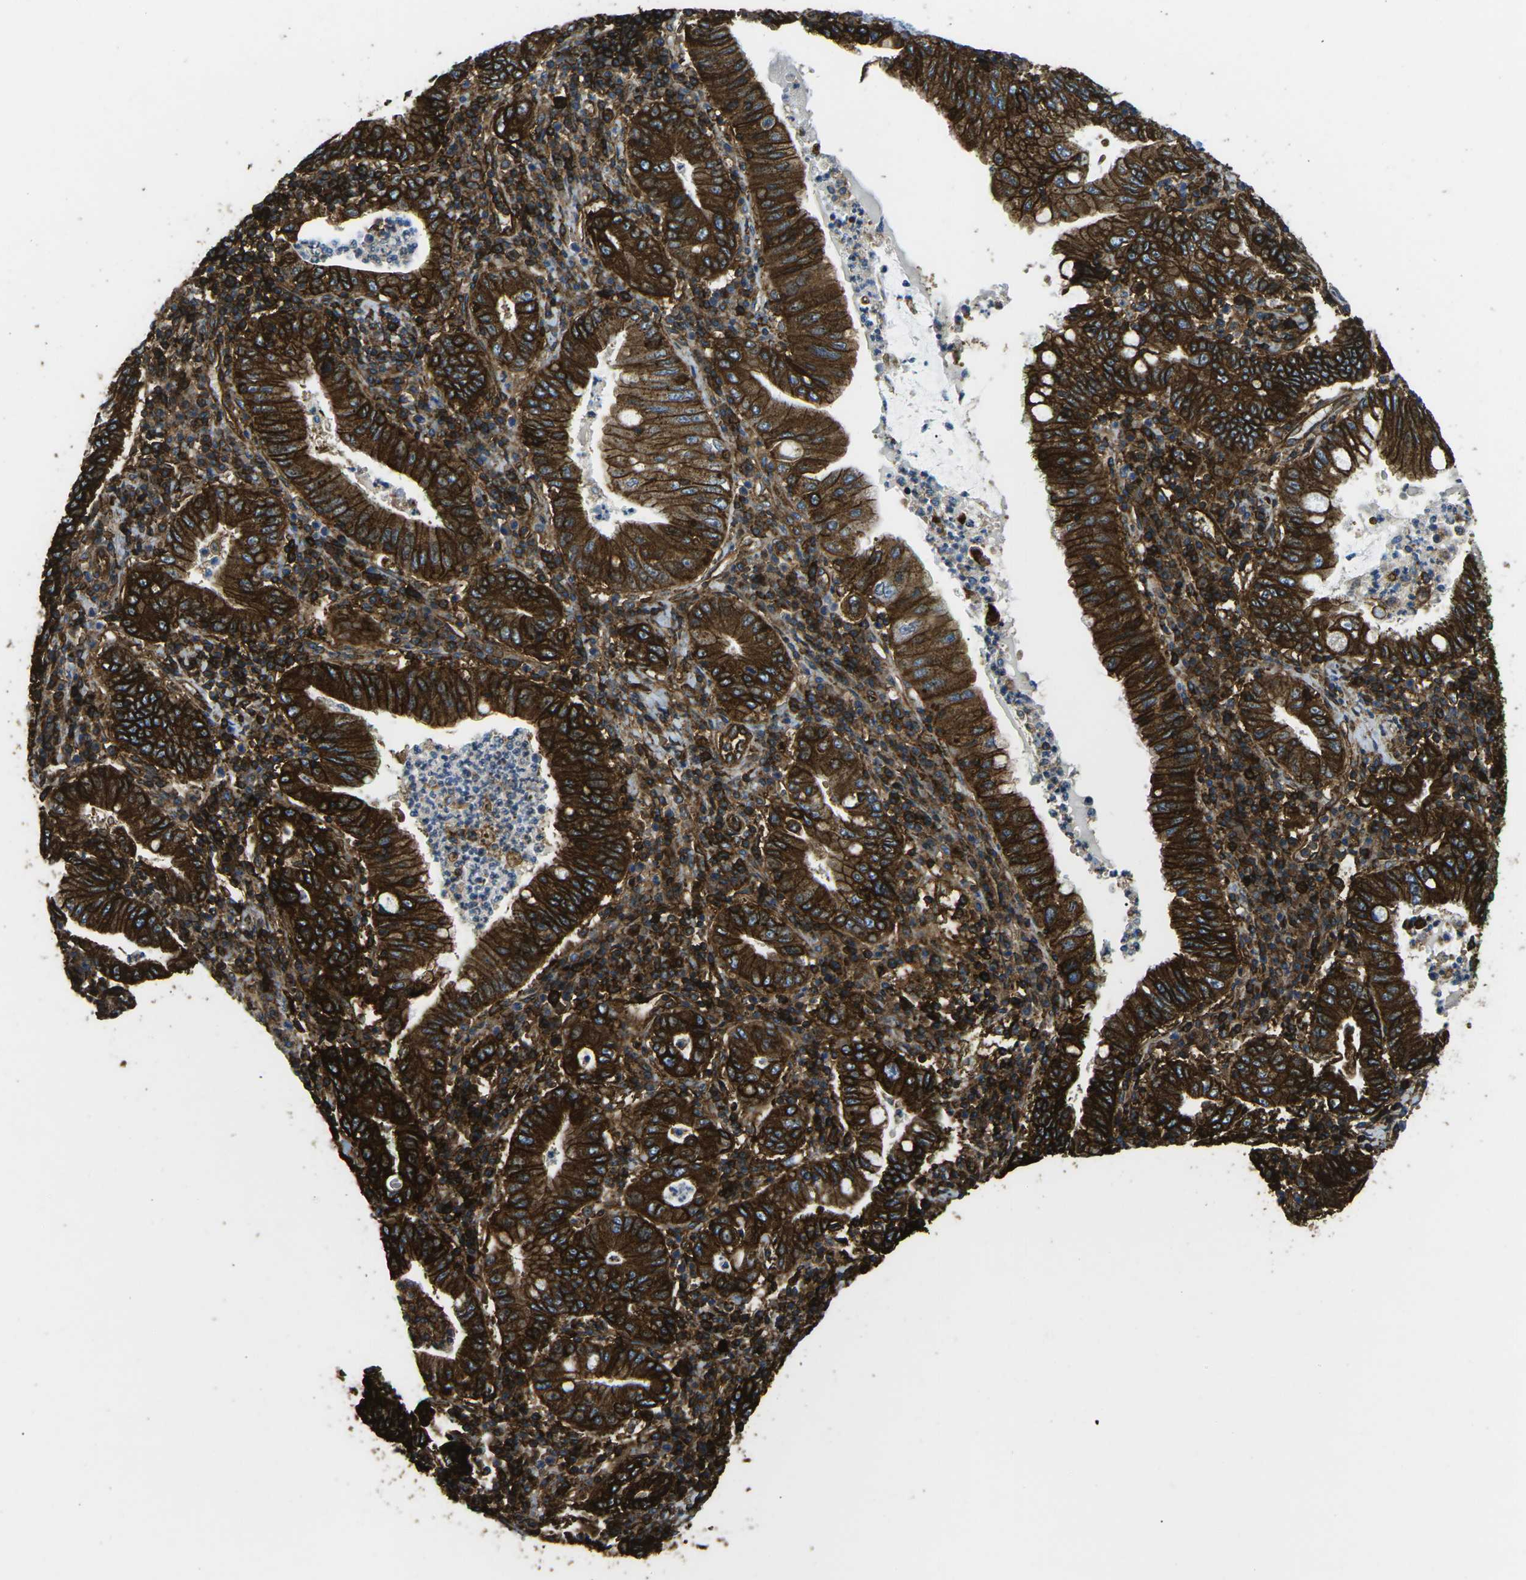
{"staining": {"intensity": "strong", "quantity": ">75%", "location": "cytoplasmic/membranous"}, "tissue": "stomach cancer", "cell_type": "Tumor cells", "image_type": "cancer", "snomed": [{"axis": "morphology", "description": "Normal tissue, NOS"}, {"axis": "morphology", "description": "Adenocarcinoma, NOS"}, {"axis": "topography", "description": "Esophagus"}, {"axis": "topography", "description": "Stomach, upper"}, {"axis": "topography", "description": "Peripheral nerve tissue"}], "caption": "A brown stain labels strong cytoplasmic/membranous staining of a protein in human stomach cancer (adenocarcinoma) tumor cells. (brown staining indicates protein expression, while blue staining denotes nuclei).", "gene": "HLA-B", "patient": {"sex": "male", "age": 62}}